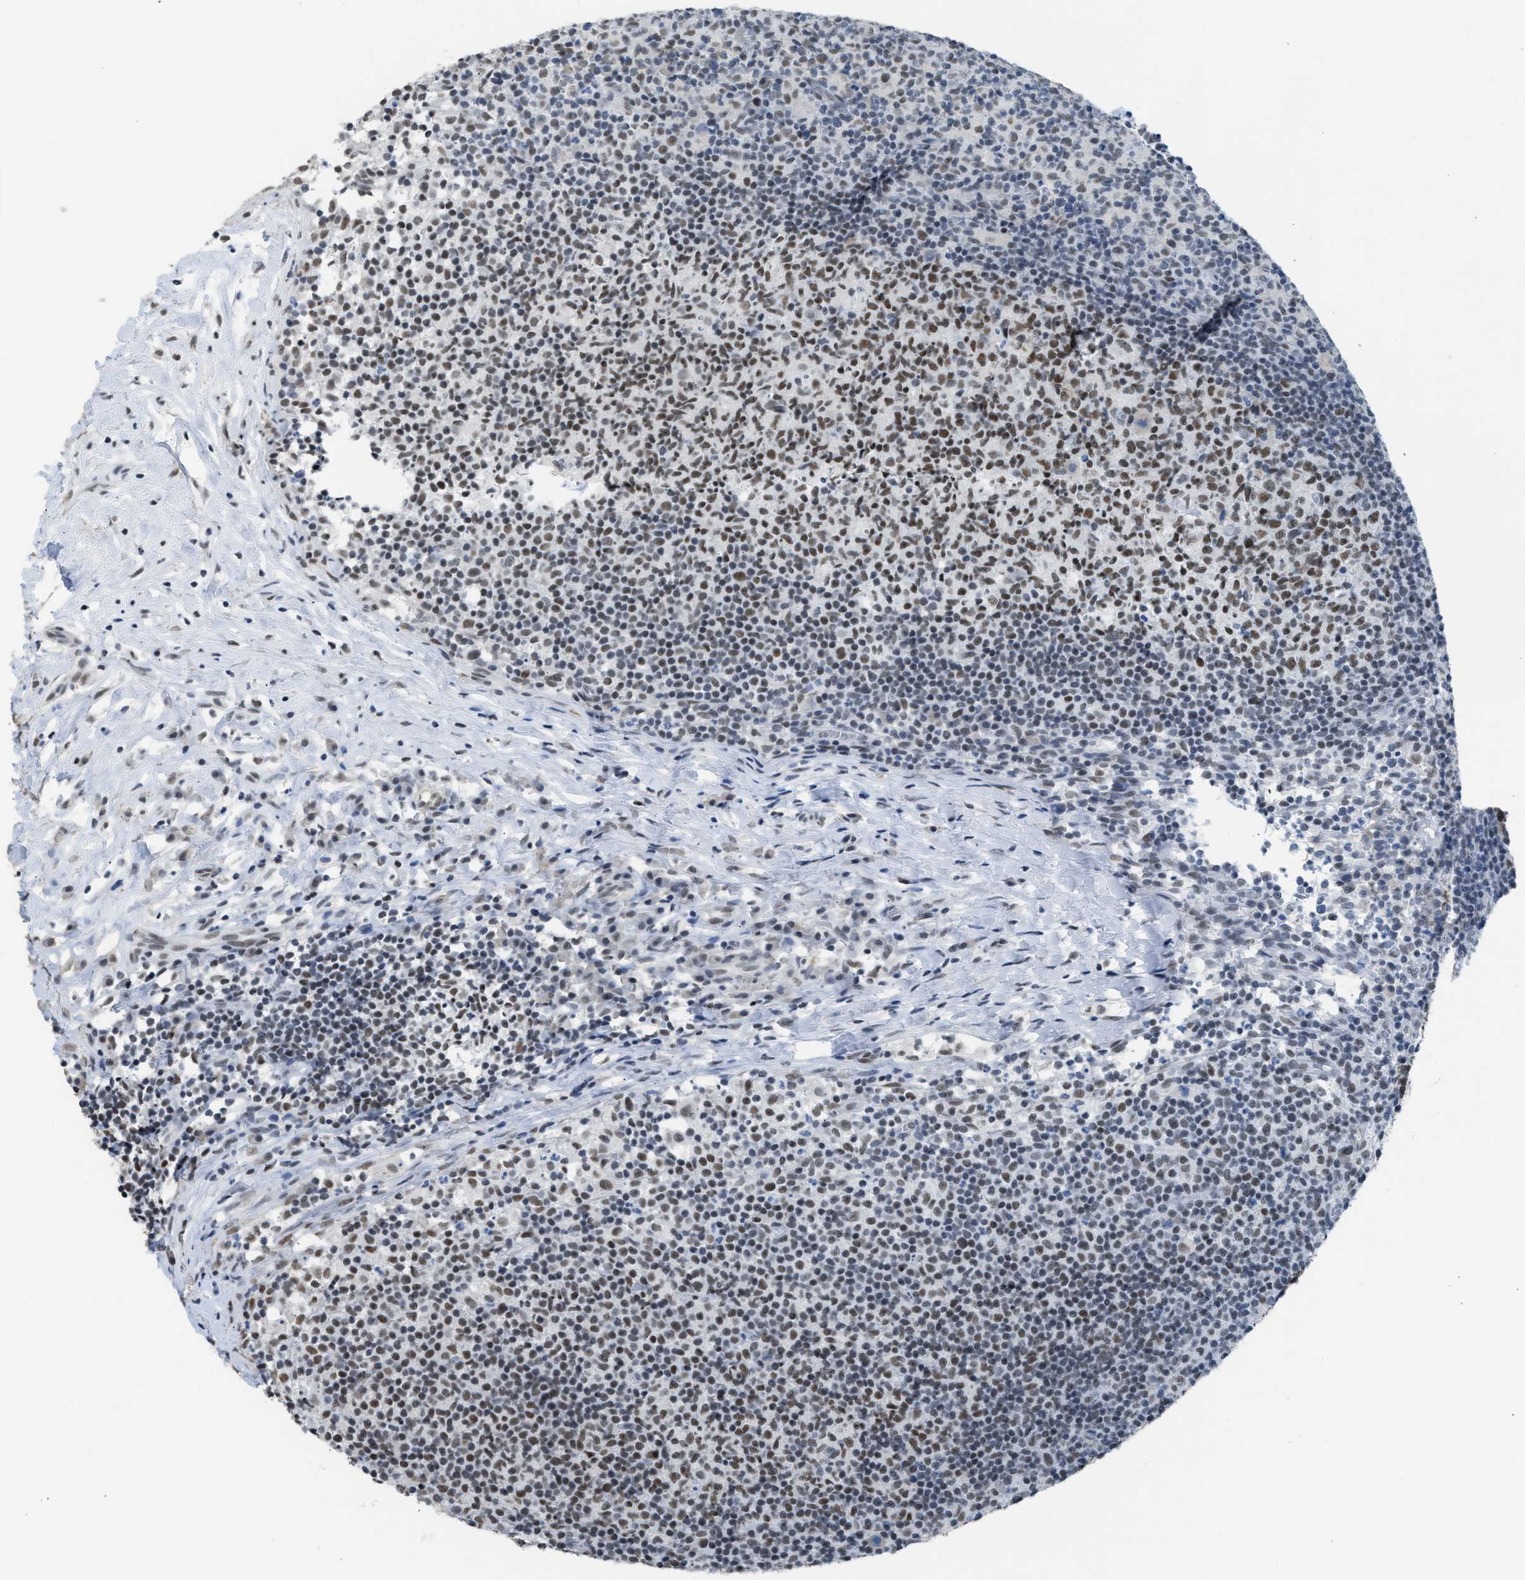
{"staining": {"intensity": "strong", "quantity": ">75%", "location": "nuclear"}, "tissue": "lymph node", "cell_type": "Germinal center cells", "image_type": "normal", "snomed": [{"axis": "morphology", "description": "Normal tissue, NOS"}, {"axis": "morphology", "description": "Inflammation, NOS"}, {"axis": "topography", "description": "Lymph node"}], "caption": "Immunohistochemistry (IHC) staining of benign lymph node, which shows high levels of strong nuclear expression in approximately >75% of germinal center cells indicating strong nuclear protein positivity. The staining was performed using DAB (brown) for protein detection and nuclei were counterstained in hematoxylin (blue).", "gene": "SCAF4", "patient": {"sex": "male", "age": 55}}